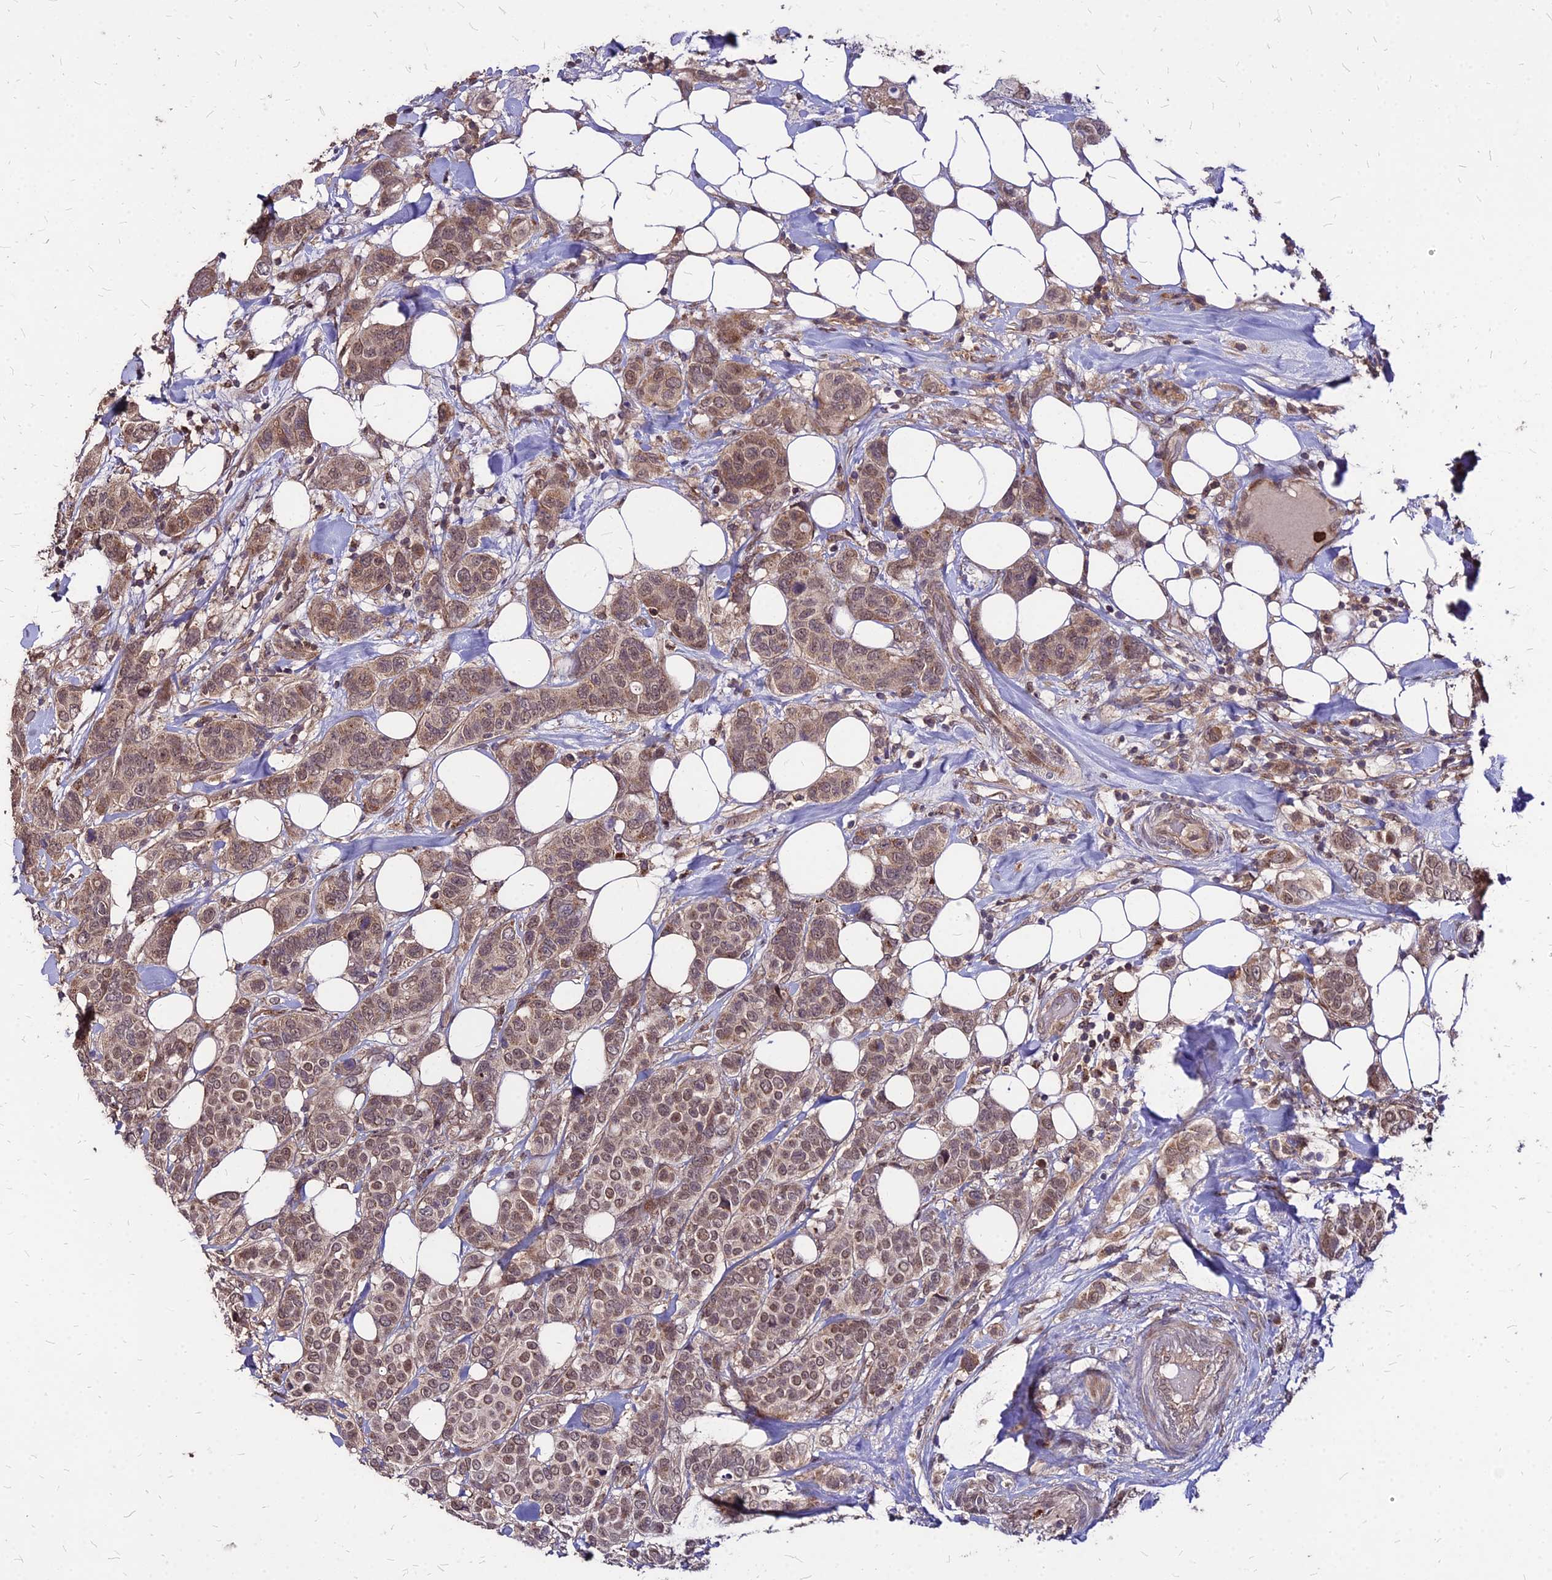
{"staining": {"intensity": "moderate", "quantity": ">75%", "location": "cytoplasmic/membranous,nuclear"}, "tissue": "breast cancer", "cell_type": "Tumor cells", "image_type": "cancer", "snomed": [{"axis": "morphology", "description": "Lobular carcinoma"}, {"axis": "topography", "description": "Breast"}], "caption": "Tumor cells show medium levels of moderate cytoplasmic/membranous and nuclear positivity in about >75% of cells in breast cancer (lobular carcinoma).", "gene": "APBA3", "patient": {"sex": "female", "age": 51}}